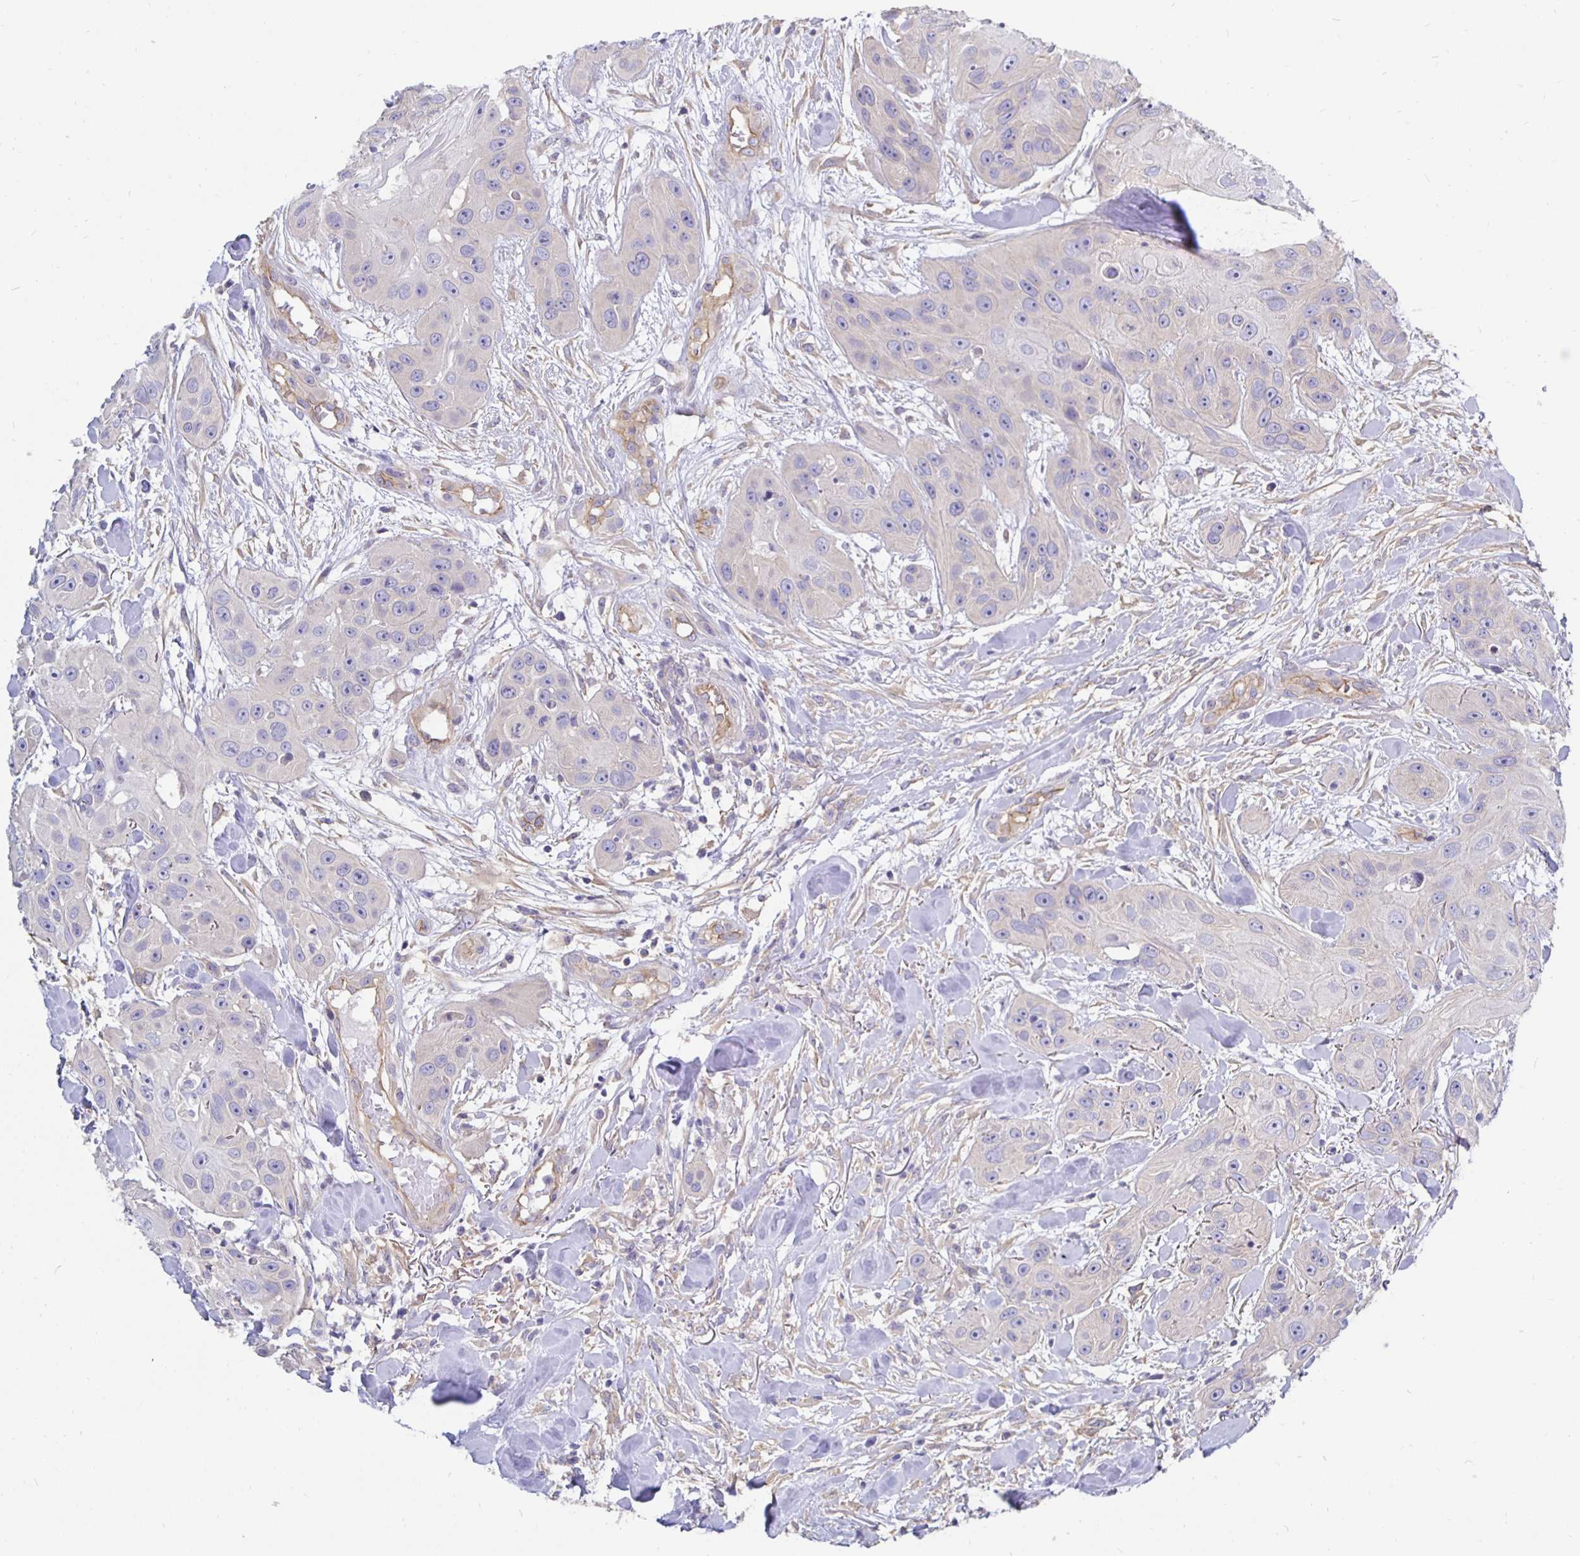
{"staining": {"intensity": "negative", "quantity": "none", "location": "none"}, "tissue": "head and neck cancer", "cell_type": "Tumor cells", "image_type": "cancer", "snomed": [{"axis": "morphology", "description": "Squamous cell carcinoma, NOS"}, {"axis": "topography", "description": "Oral tissue"}, {"axis": "topography", "description": "Head-Neck"}], "caption": "DAB (3,3'-diaminobenzidine) immunohistochemical staining of head and neck cancer (squamous cell carcinoma) displays no significant expression in tumor cells.", "gene": "ARHGEF39", "patient": {"sex": "male", "age": 77}}